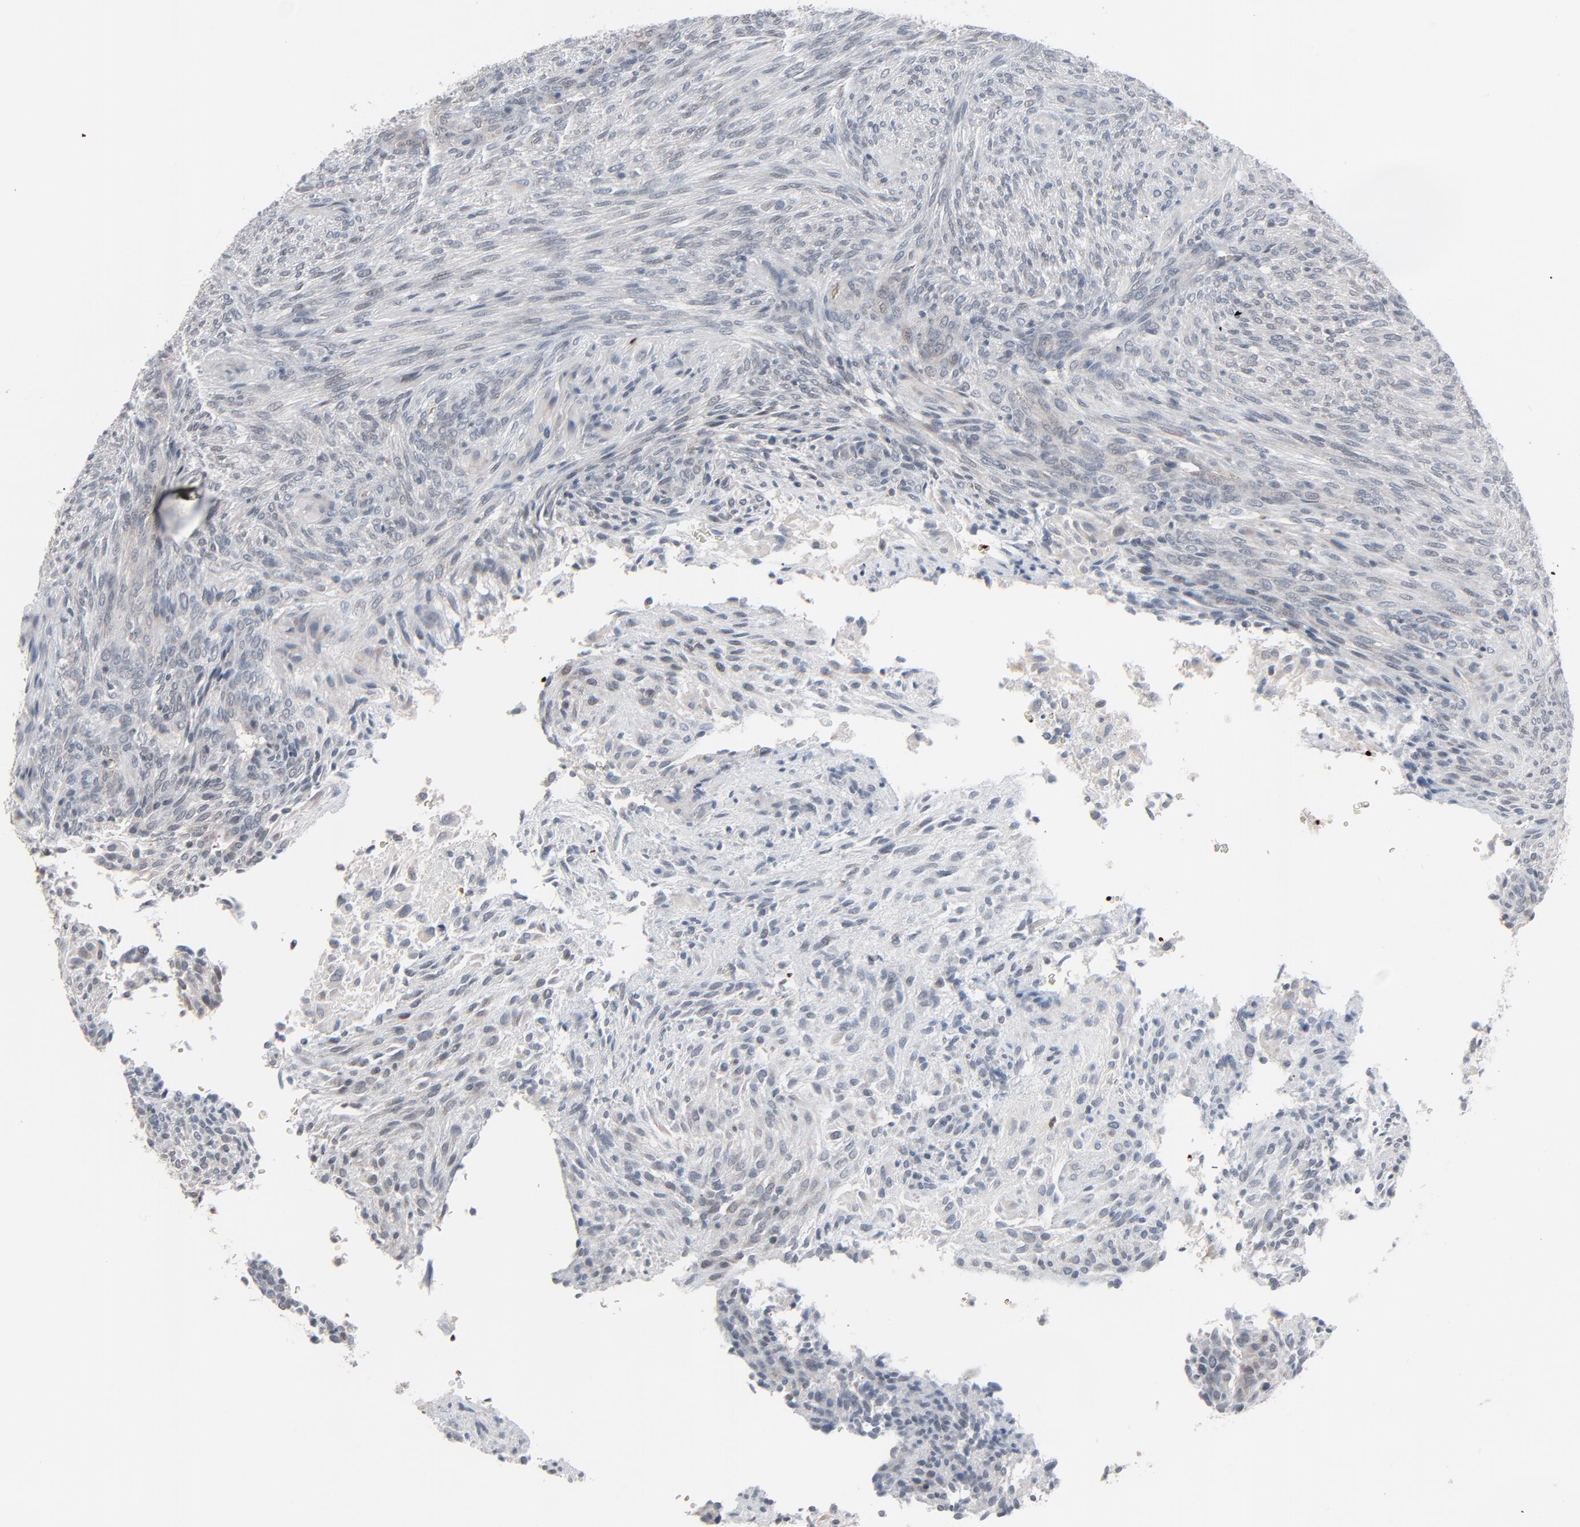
{"staining": {"intensity": "negative", "quantity": "none", "location": "none"}, "tissue": "glioma", "cell_type": "Tumor cells", "image_type": "cancer", "snomed": [{"axis": "morphology", "description": "Glioma, malignant, High grade"}, {"axis": "topography", "description": "Cerebral cortex"}], "caption": "The IHC photomicrograph has no significant positivity in tumor cells of high-grade glioma (malignant) tissue.", "gene": "SAGE1", "patient": {"sex": "female", "age": 55}}